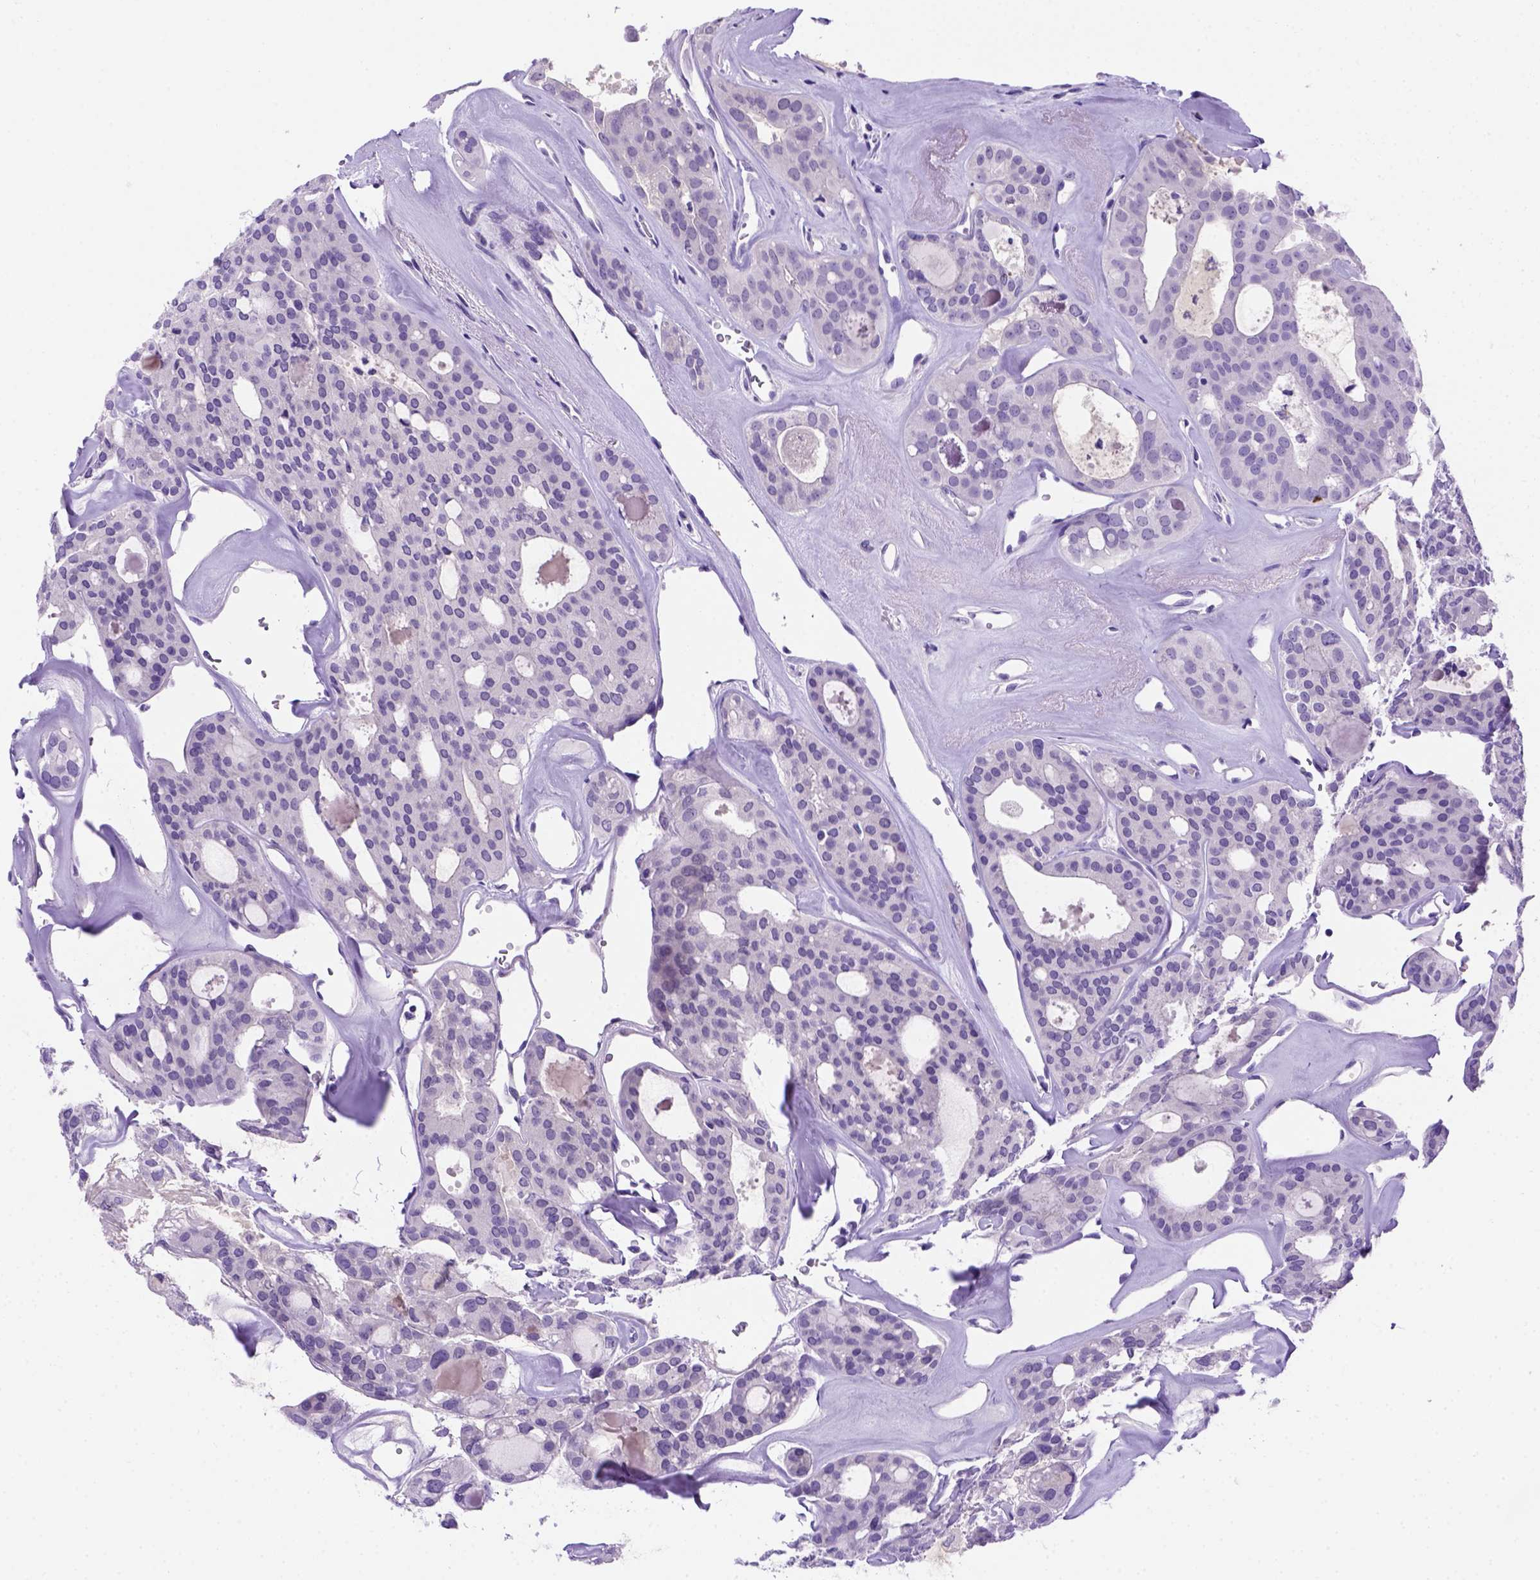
{"staining": {"intensity": "negative", "quantity": "none", "location": "none"}, "tissue": "thyroid cancer", "cell_type": "Tumor cells", "image_type": "cancer", "snomed": [{"axis": "morphology", "description": "Follicular adenoma carcinoma, NOS"}, {"axis": "topography", "description": "Thyroid gland"}], "caption": "Tumor cells show no significant protein positivity in follicular adenoma carcinoma (thyroid).", "gene": "FAM81B", "patient": {"sex": "male", "age": 75}}